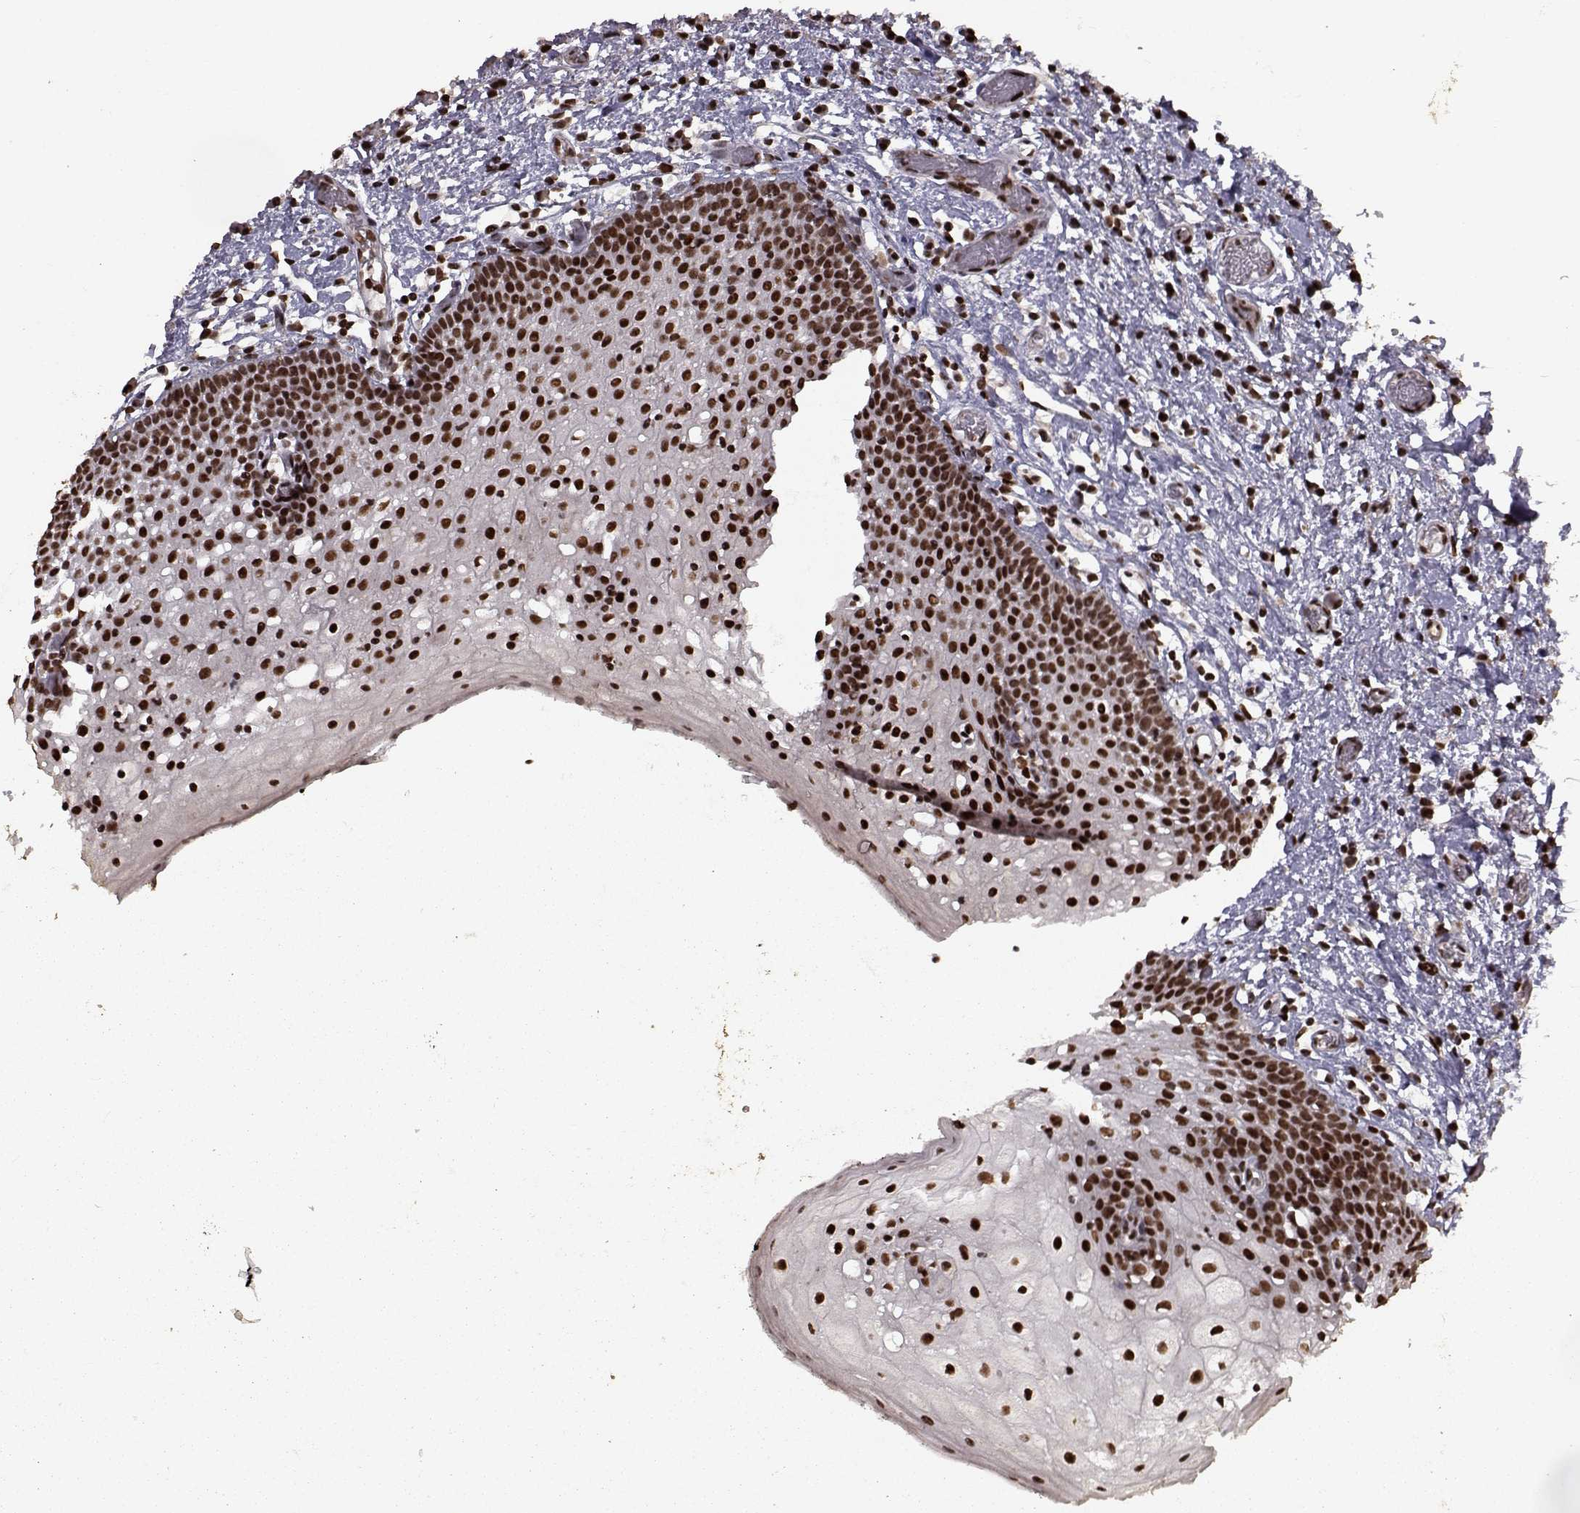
{"staining": {"intensity": "strong", "quantity": ">75%", "location": "nuclear"}, "tissue": "oral mucosa", "cell_type": "Squamous epithelial cells", "image_type": "normal", "snomed": [{"axis": "morphology", "description": "Normal tissue, NOS"}, {"axis": "morphology", "description": "Squamous cell carcinoma, NOS"}, {"axis": "topography", "description": "Oral tissue"}, {"axis": "topography", "description": "Head-Neck"}], "caption": "Immunohistochemistry photomicrograph of benign oral mucosa: oral mucosa stained using IHC displays high levels of strong protein expression localized specifically in the nuclear of squamous epithelial cells, appearing as a nuclear brown color.", "gene": "SF1", "patient": {"sex": "male", "age": 69}}